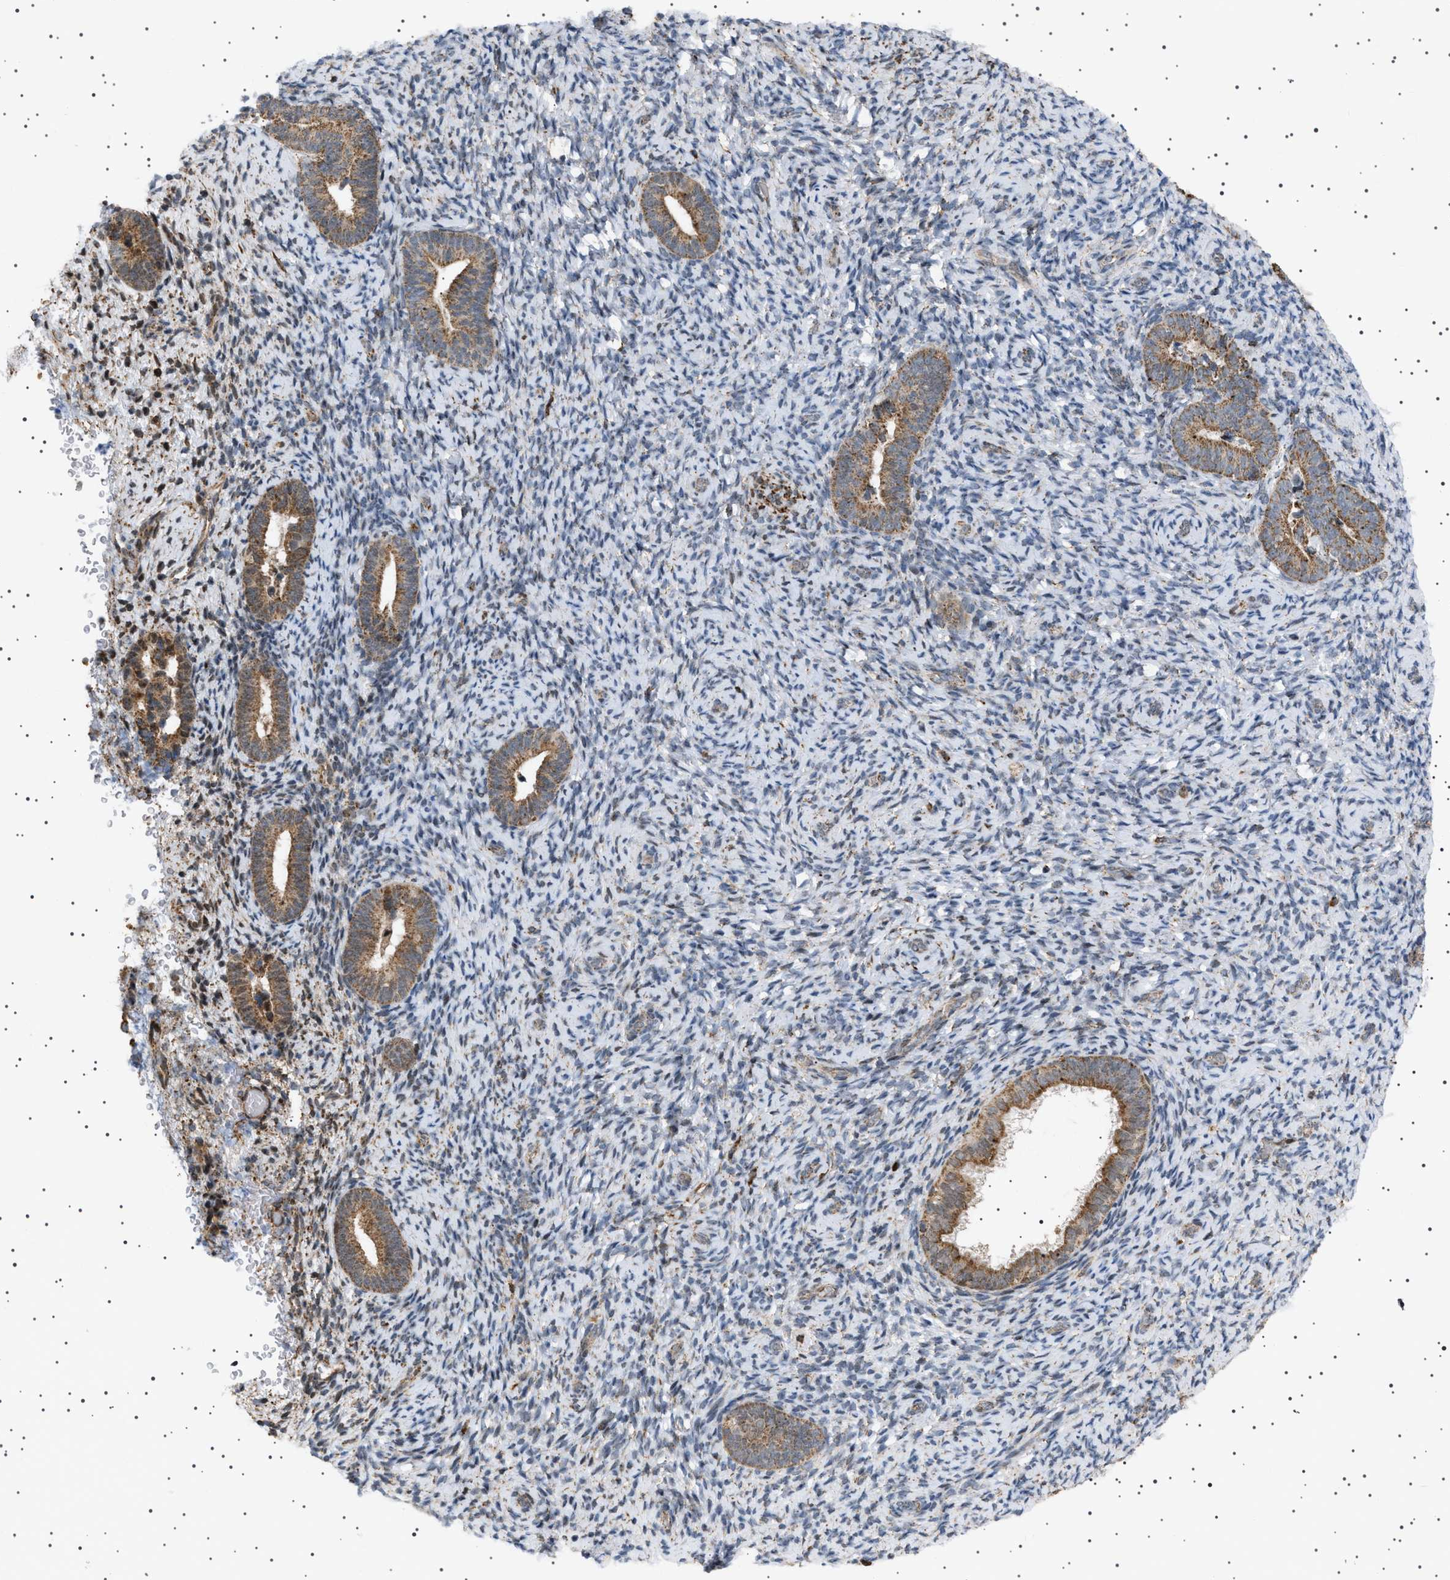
{"staining": {"intensity": "moderate", "quantity": "25%-75%", "location": "cytoplasmic/membranous"}, "tissue": "endometrium", "cell_type": "Cells in endometrial stroma", "image_type": "normal", "snomed": [{"axis": "morphology", "description": "Normal tissue, NOS"}, {"axis": "topography", "description": "Endometrium"}], "caption": "Human endometrium stained for a protein (brown) reveals moderate cytoplasmic/membranous positive expression in approximately 25%-75% of cells in endometrial stroma.", "gene": "MELK", "patient": {"sex": "female", "age": 51}}